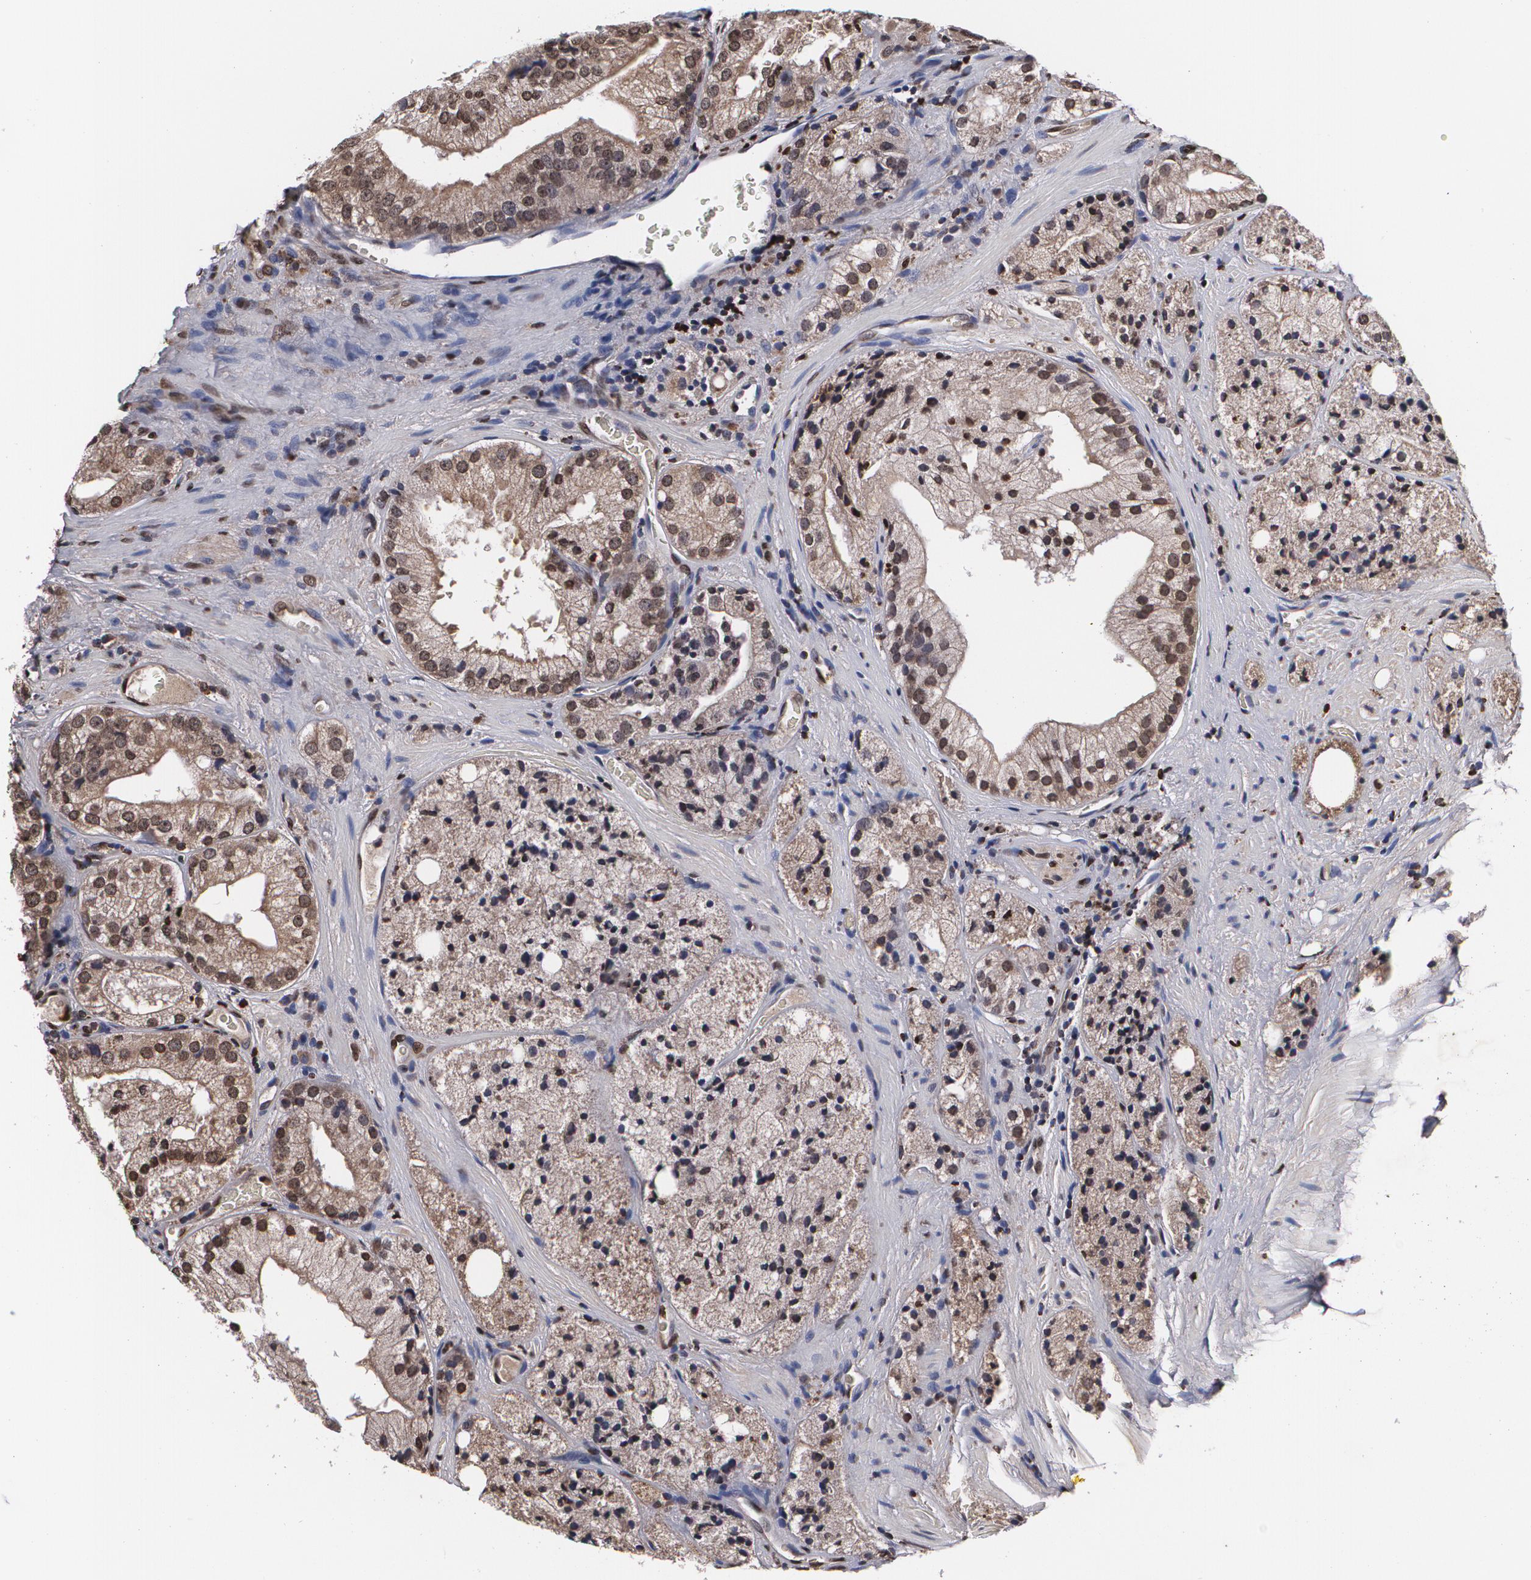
{"staining": {"intensity": "moderate", "quantity": "25%-75%", "location": "cytoplasmic/membranous,nuclear"}, "tissue": "prostate cancer", "cell_type": "Tumor cells", "image_type": "cancer", "snomed": [{"axis": "morphology", "description": "Adenocarcinoma, Low grade"}, {"axis": "topography", "description": "Prostate"}], "caption": "DAB (3,3'-diaminobenzidine) immunohistochemical staining of adenocarcinoma (low-grade) (prostate) reveals moderate cytoplasmic/membranous and nuclear protein positivity in about 25%-75% of tumor cells. The staining was performed using DAB (3,3'-diaminobenzidine), with brown indicating positive protein expression. Nuclei are stained blue with hematoxylin.", "gene": "MVP", "patient": {"sex": "male", "age": 60}}